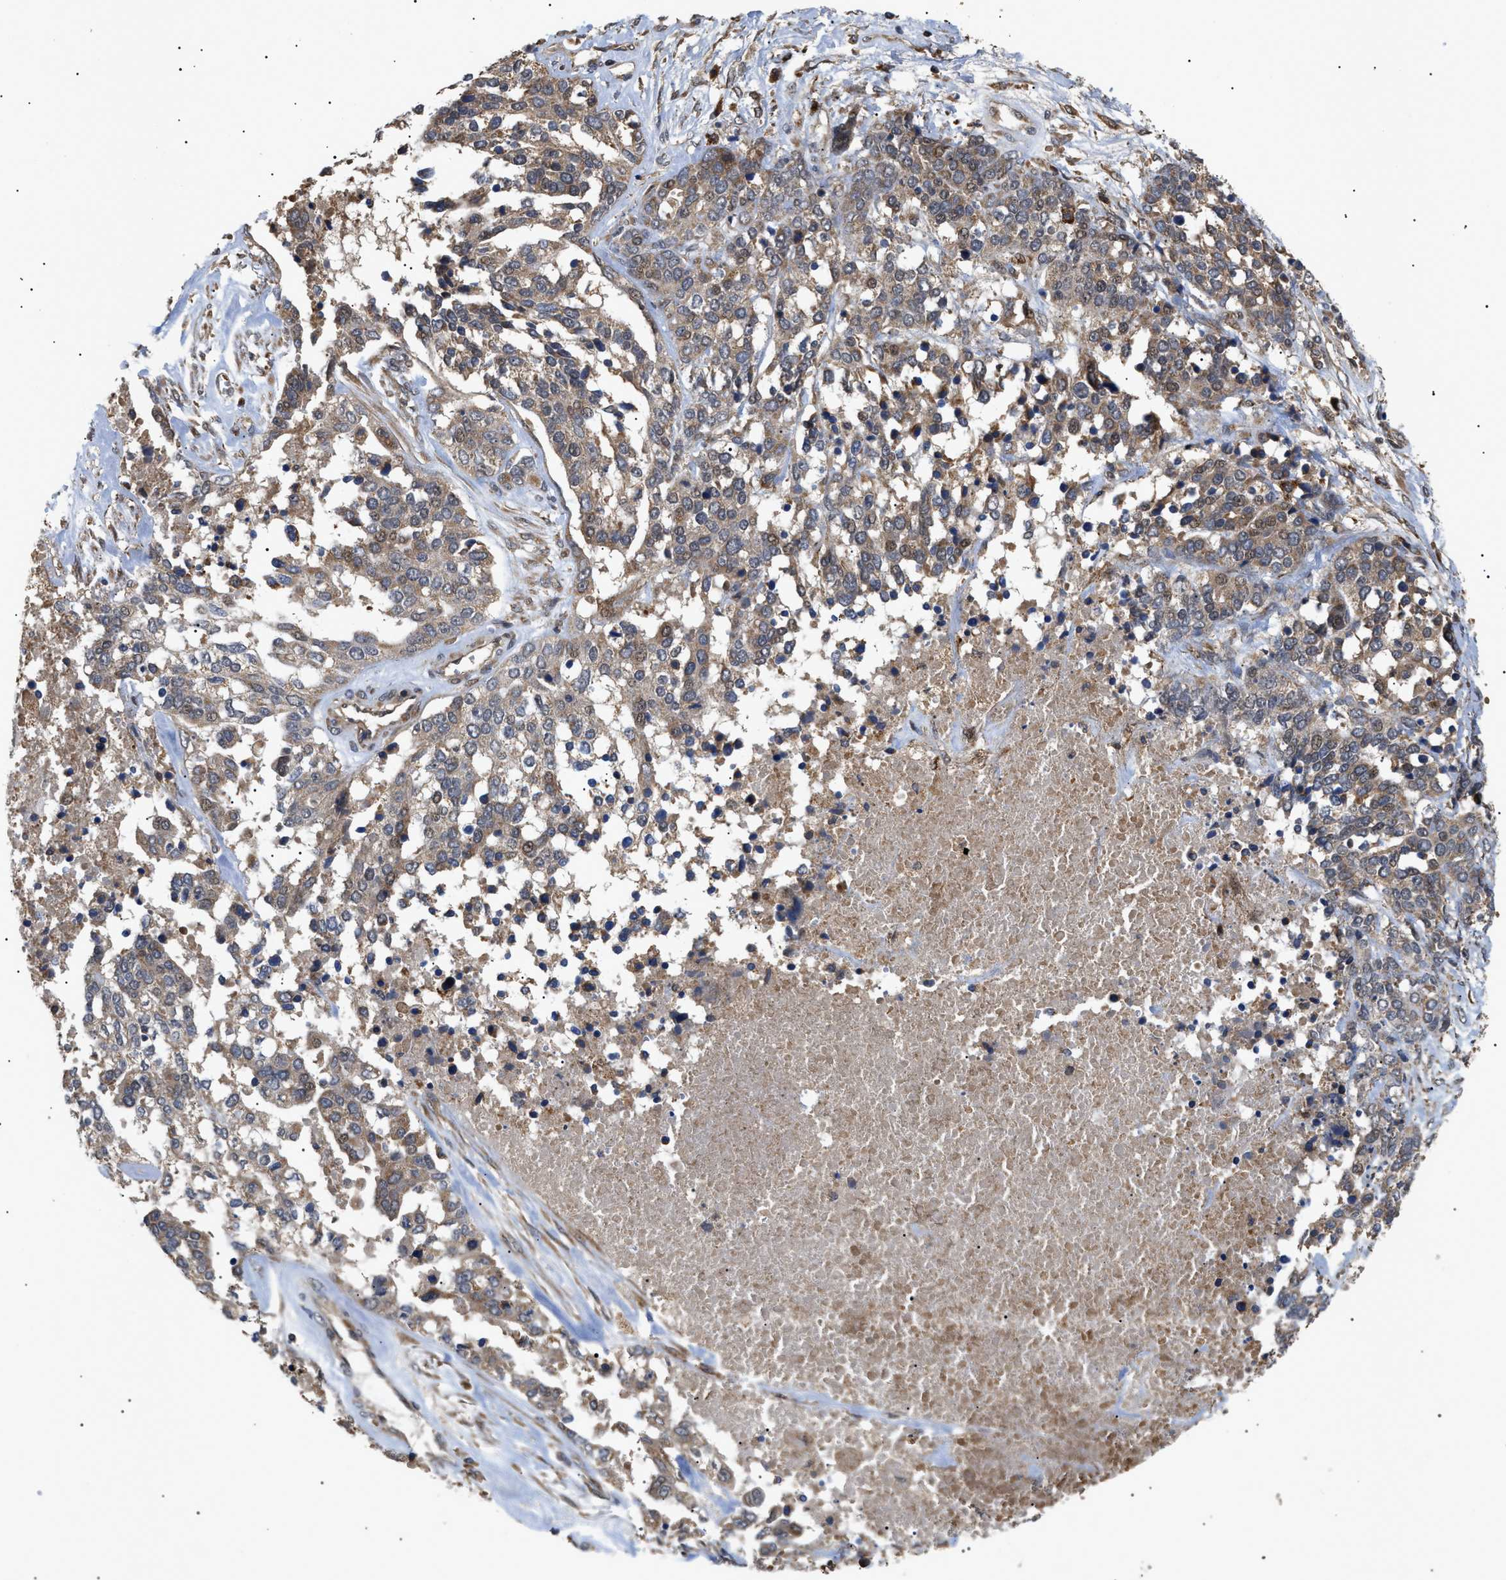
{"staining": {"intensity": "moderate", "quantity": ">75%", "location": "cytoplasmic/membranous,nuclear"}, "tissue": "ovarian cancer", "cell_type": "Tumor cells", "image_type": "cancer", "snomed": [{"axis": "morphology", "description": "Cystadenocarcinoma, serous, NOS"}, {"axis": "topography", "description": "Ovary"}], "caption": "This is a histology image of IHC staining of ovarian cancer, which shows moderate staining in the cytoplasmic/membranous and nuclear of tumor cells.", "gene": "ASTL", "patient": {"sex": "female", "age": 44}}